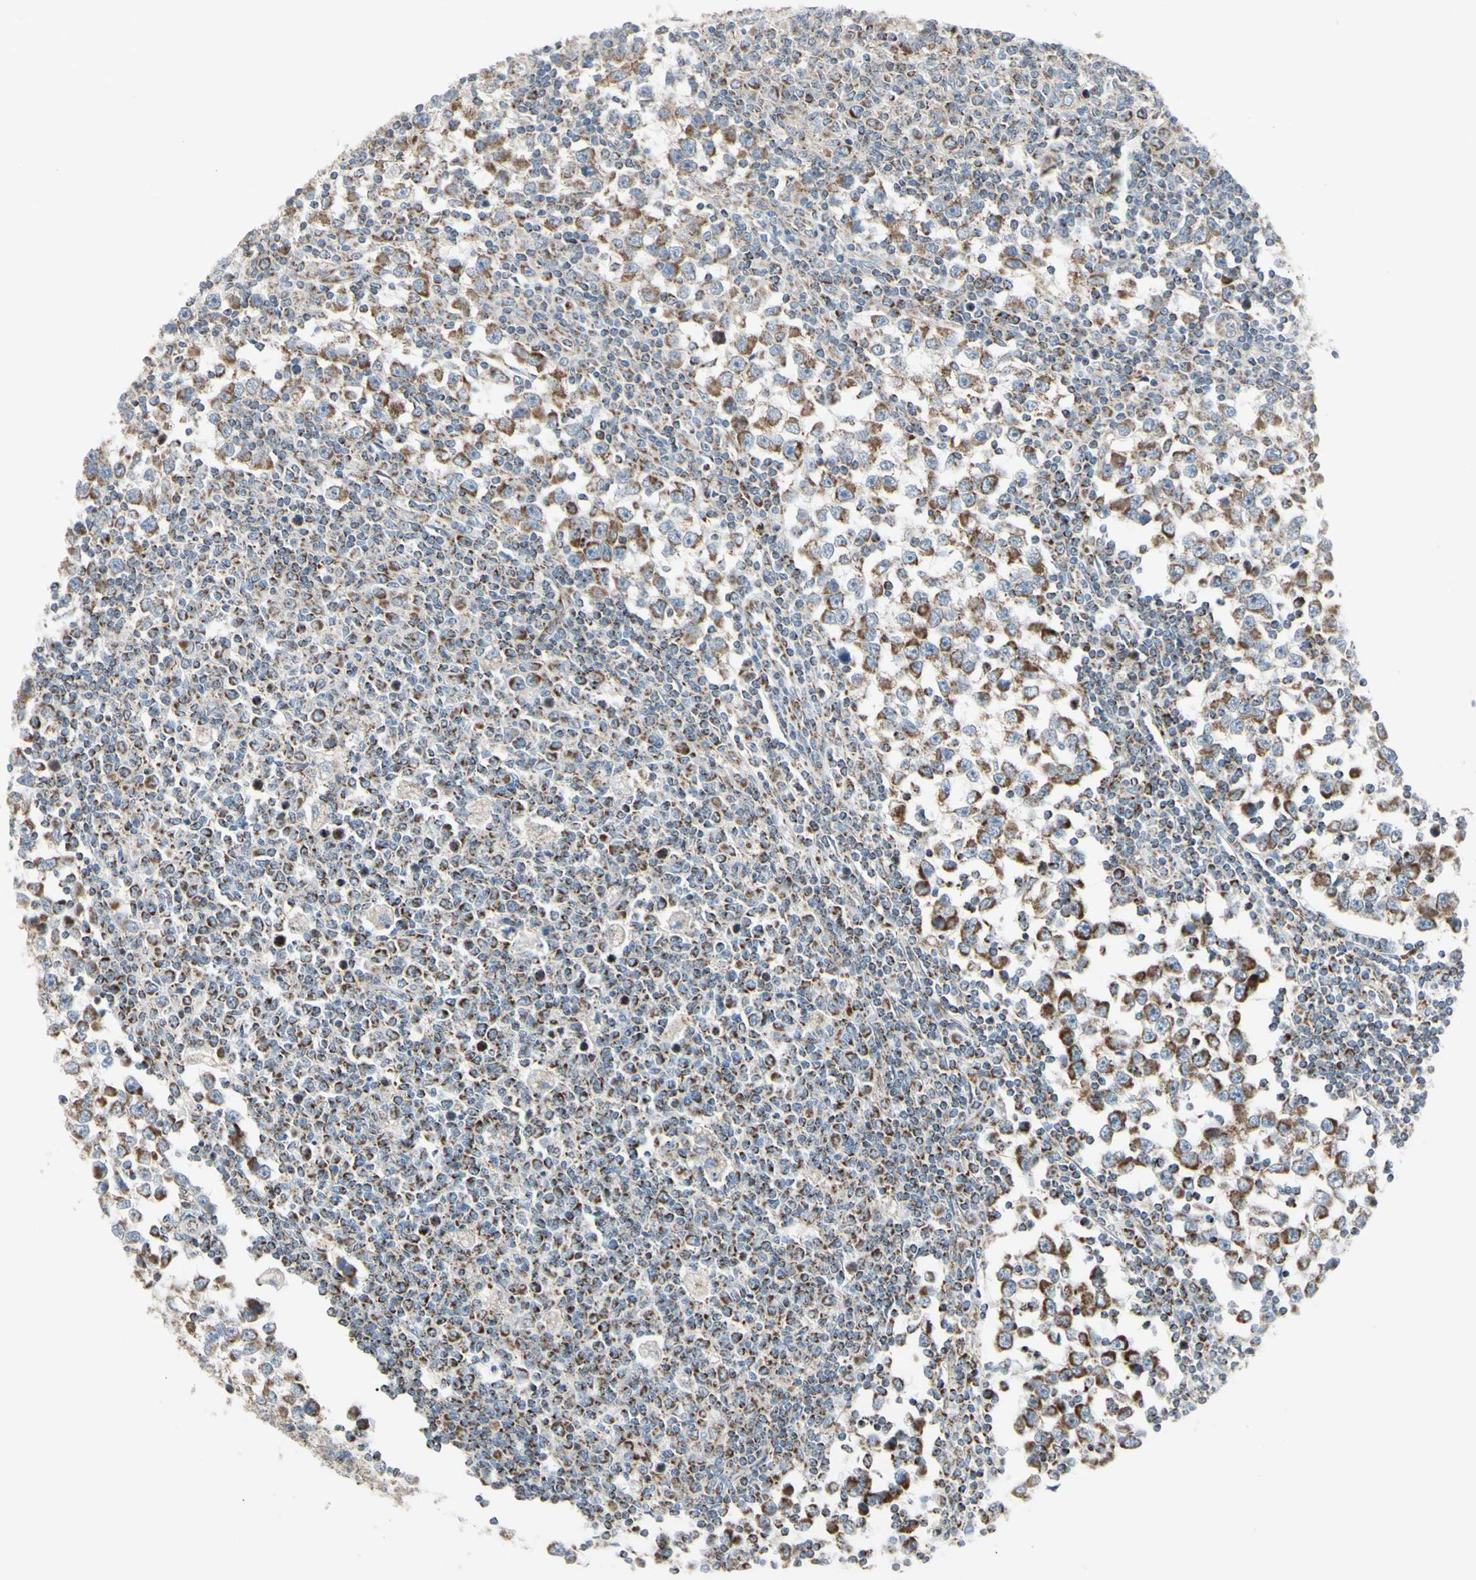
{"staining": {"intensity": "moderate", "quantity": "25%-75%", "location": "cytoplasmic/membranous"}, "tissue": "testis cancer", "cell_type": "Tumor cells", "image_type": "cancer", "snomed": [{"axis": "morphology", "description": "Seminoma, NOS"}, {"axis": "topography", "description": "Testis"}], "caption": "Testis seminoma stained for a protein displays moderate cytoplasmic/membranous positivity in tumor cells.", "gene": "FAM171B", "patient": {"sex": "male", "age": 65}}